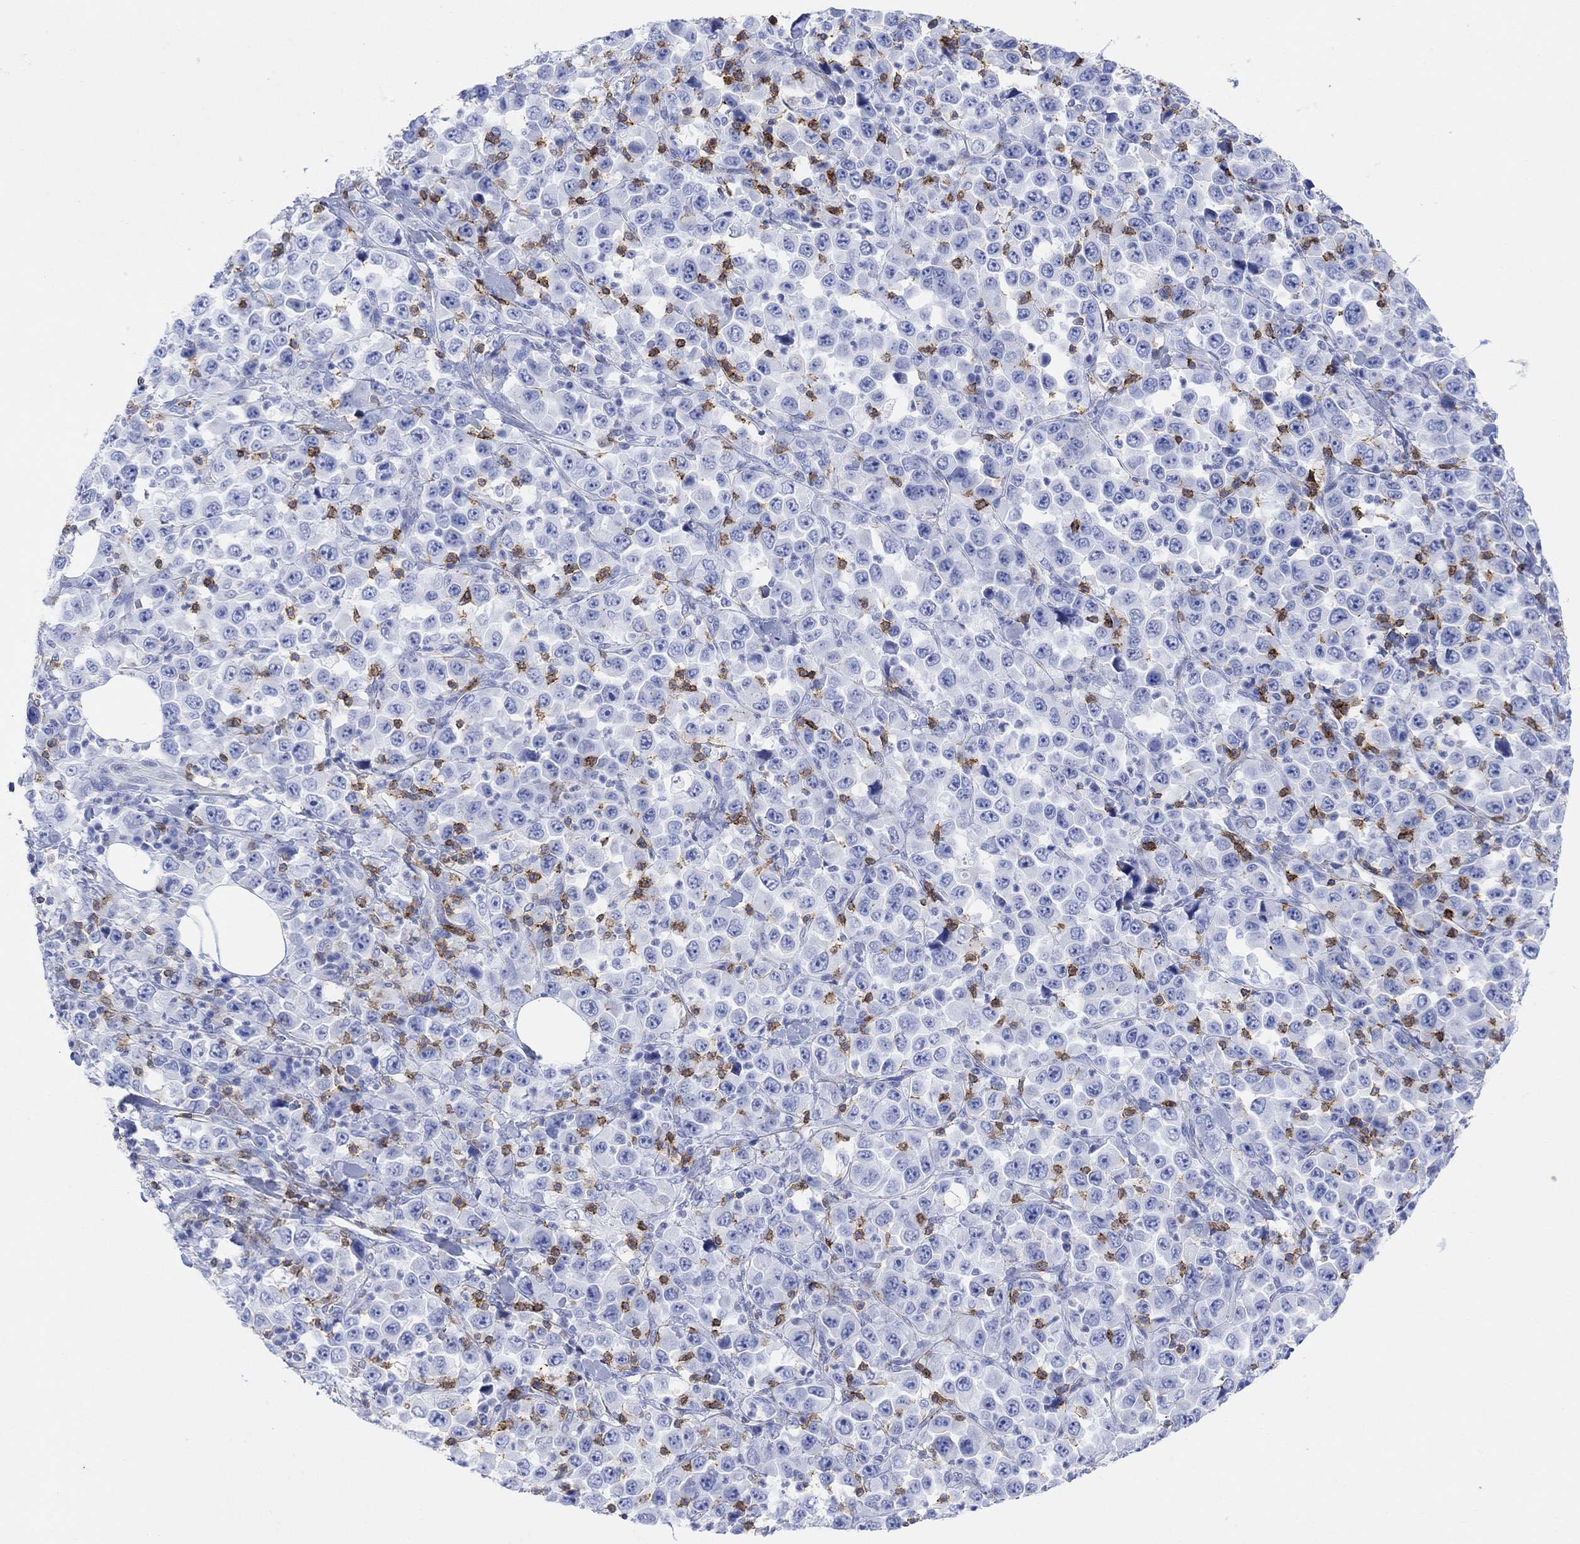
{"staining": {"intensity": "negative", "quantity": "none", "location": "none"}, "tissue": "stomach cancer", "cell_type": "Tumor cells", "image_type": "cancer", "snomed": [{"axis": "morphology", "description": "Normal tissue, NOS"}, {"axis": "morphology", "description": "Adenocarcinoma, NOS"}, {"axis": "topography", "description": "Stomach, upper"}, {"axis": "topography", "description": "Stomach"}], "caption": "Image shows no protein staining in tumor cells of stomach cancer (adenocarcinoma) tissue.", "gene": "GPR65", "patient": {"sex": "male", "age": 59}}